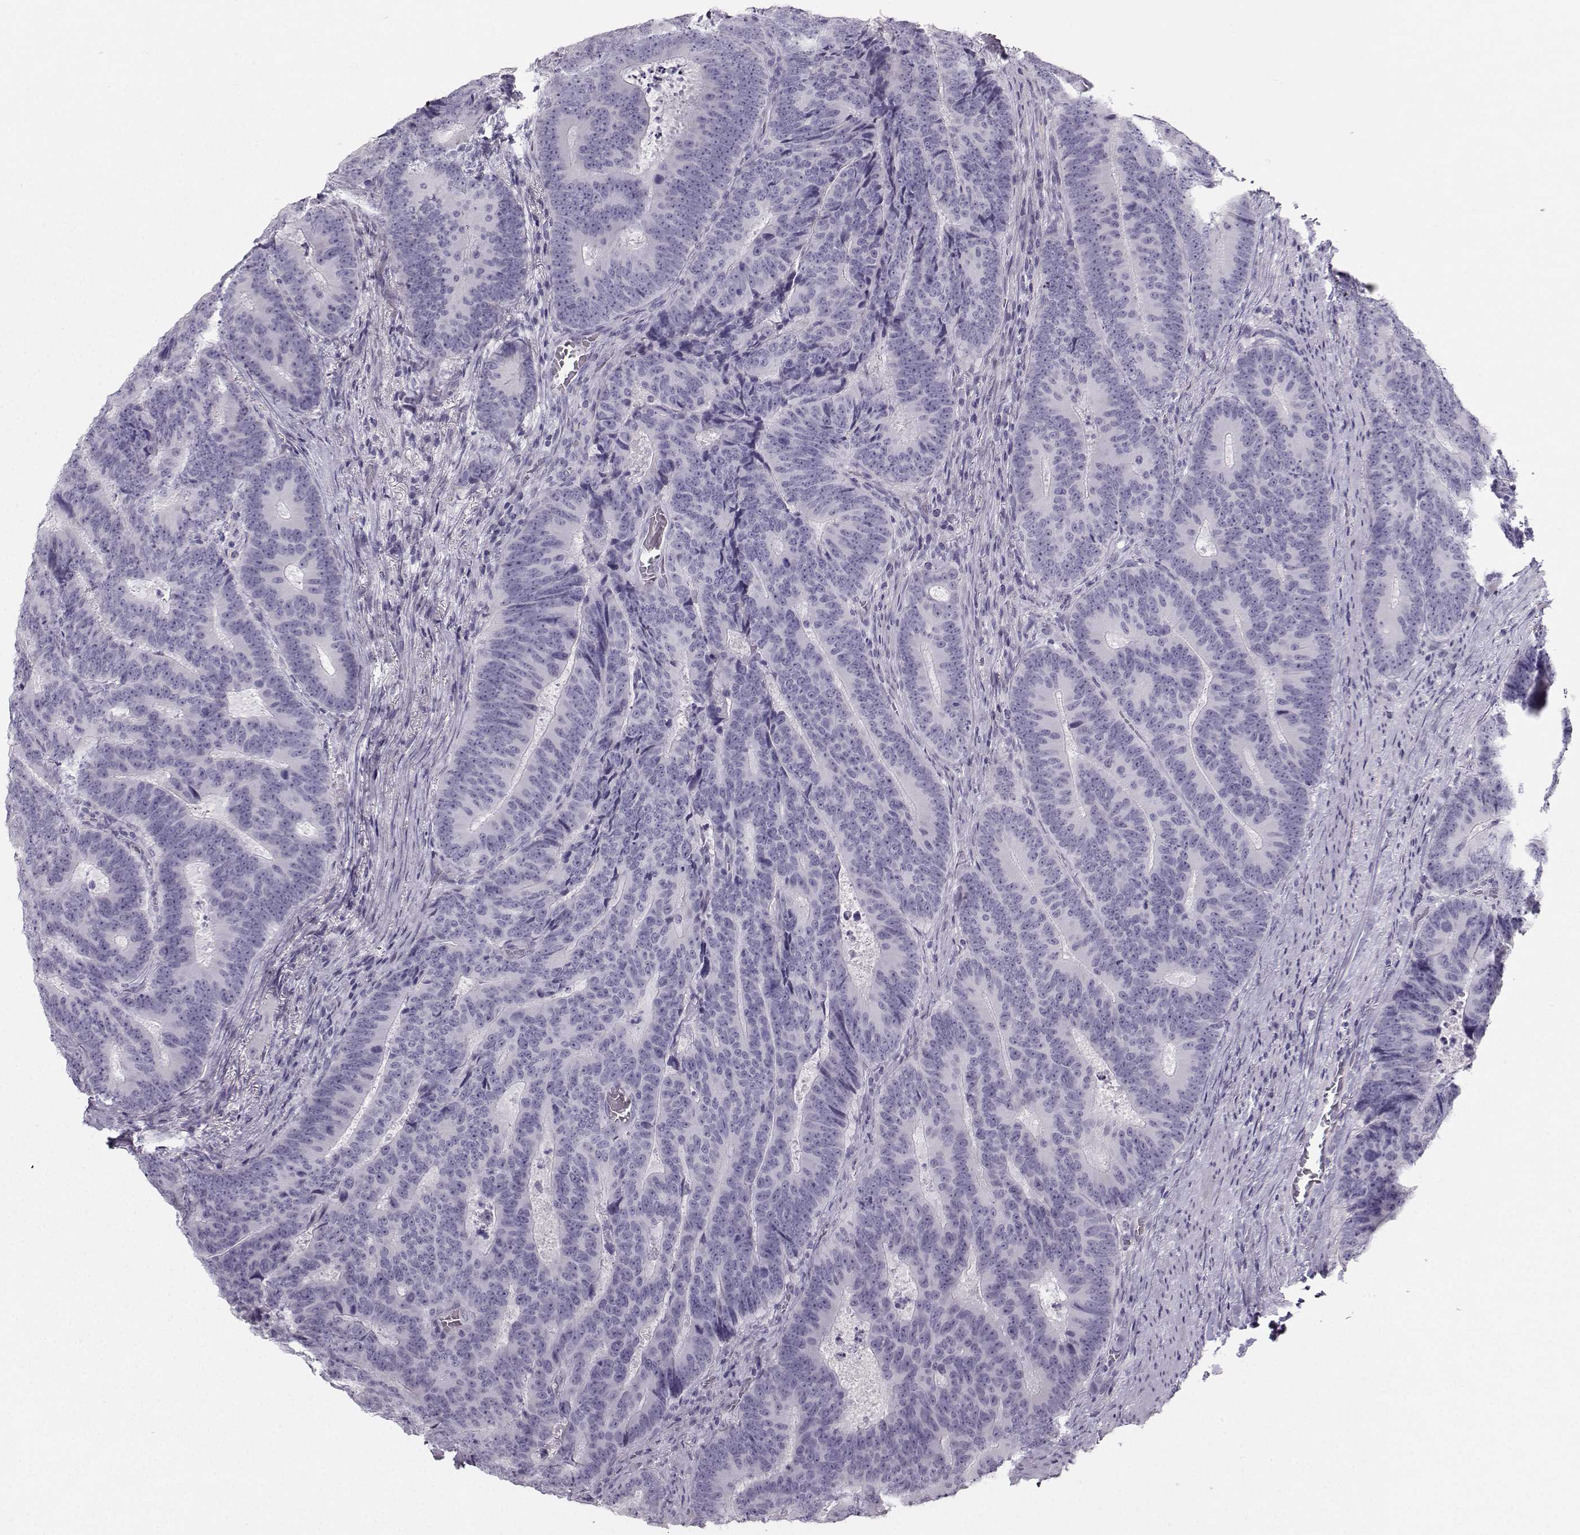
{"staining": {"intensity": "negative", "quantity": "none", "location": "none"}, "tissue": "colorectal cancer", "cell_type": "Tumor cells", "image_type": "cancer", "snomed": [{"axis": "morphology", "description": "Adenocarcinoma, NOS"}, {"axis": "topography", "description": "Colon"}], "caption": "The histopathology image demonstrates no staining of tumor cells in adenocarcinoma (colorectal).", "gene": "CASR", "patient": {"sex": "female", "age": 82}}